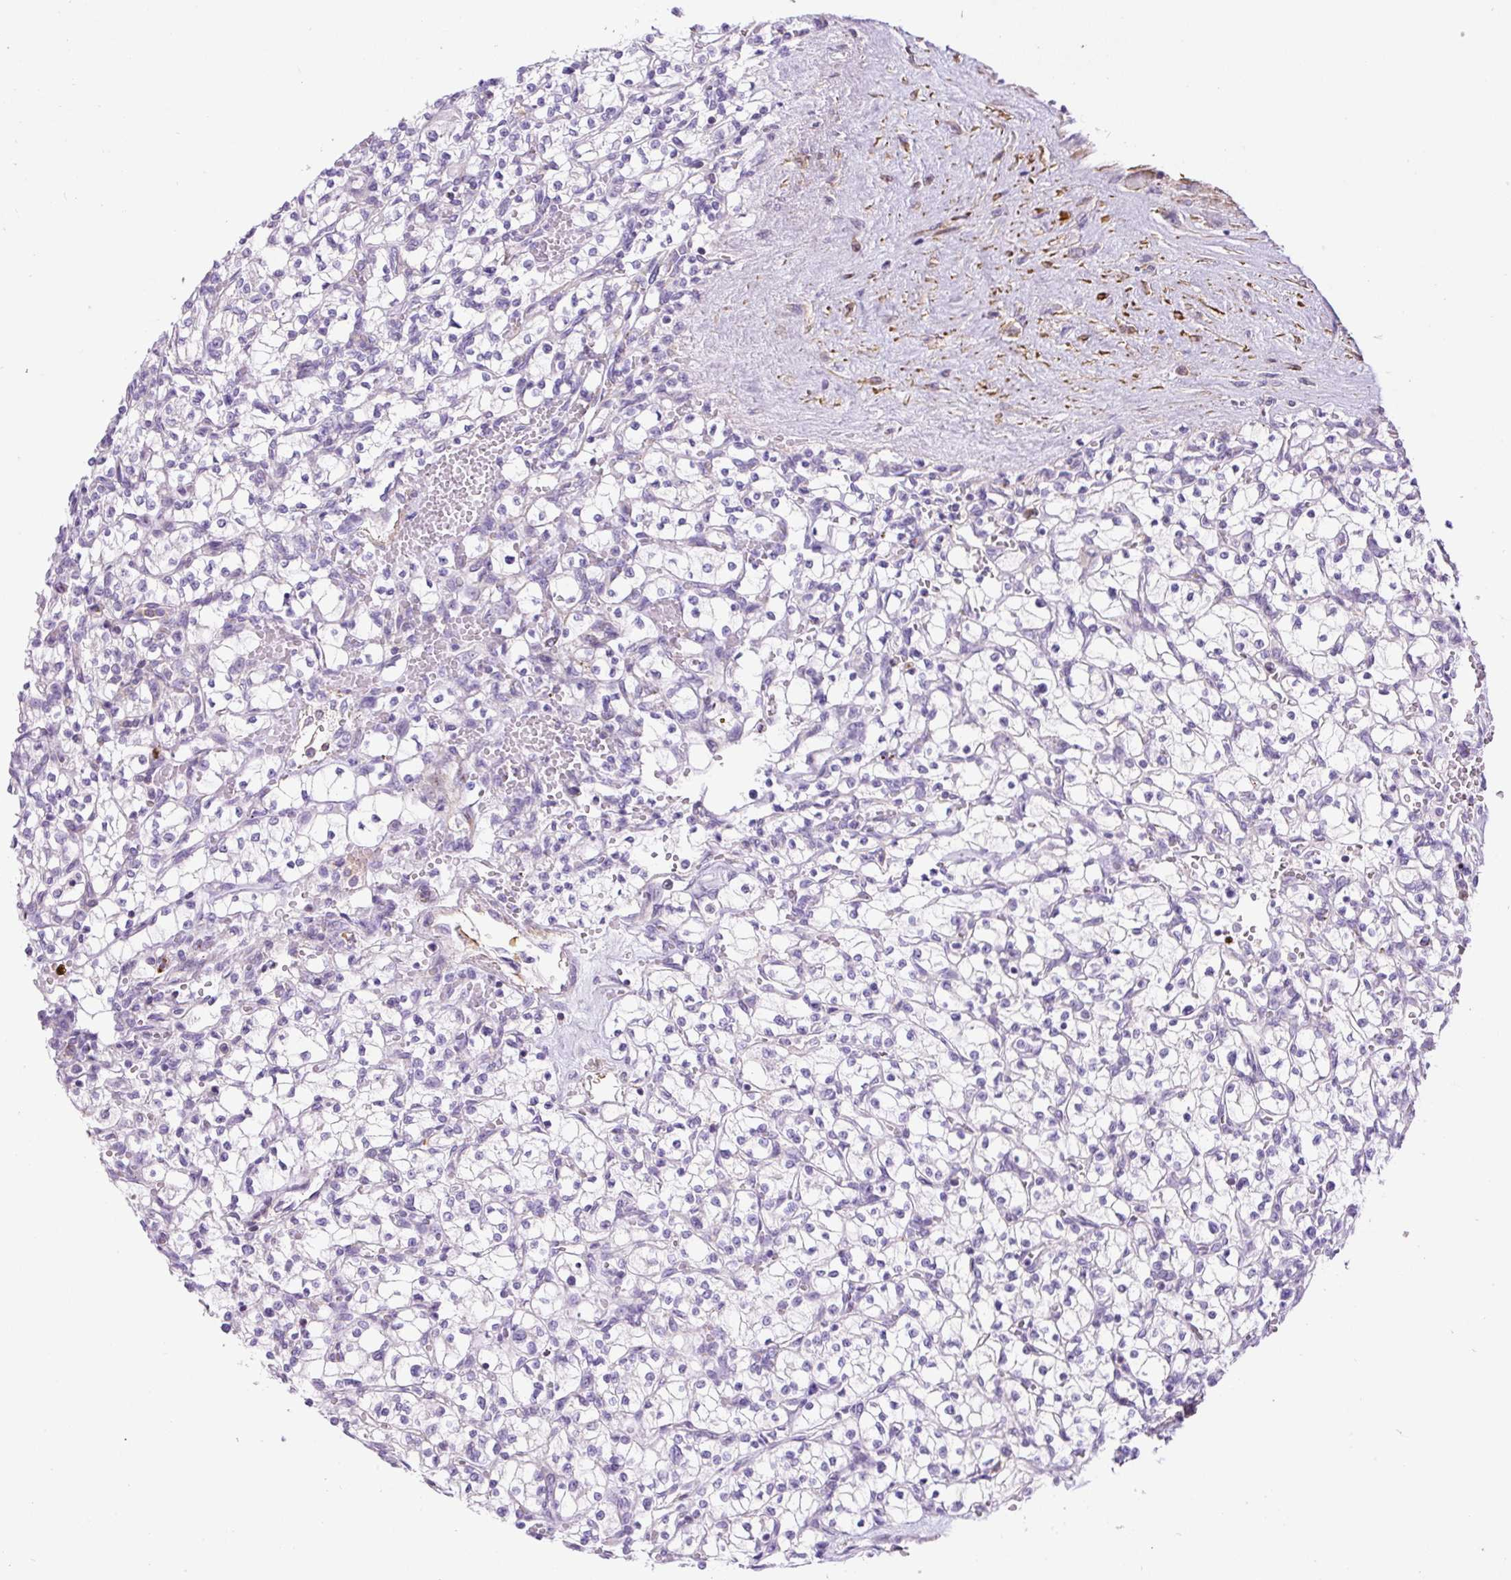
{"staining": {"intensity": "negative", "quantity": "none", "location": "none"}, "tissue": "renal cancer", "cell_type": "Tumor cells", "image_type": "cancer", "snomed": [{"axis": "morphology", "description": "Adenocarcinoma, NOS"}, {"axis": "topography", "description": "Kidney"}], "caption": "Immunohistochemistry (IHC) of renal cancer (adenocarcinoma) displays no expression in tumor cells.", "gene": "B3GALT5", "patient": {"sex": "female", "age": 64}}